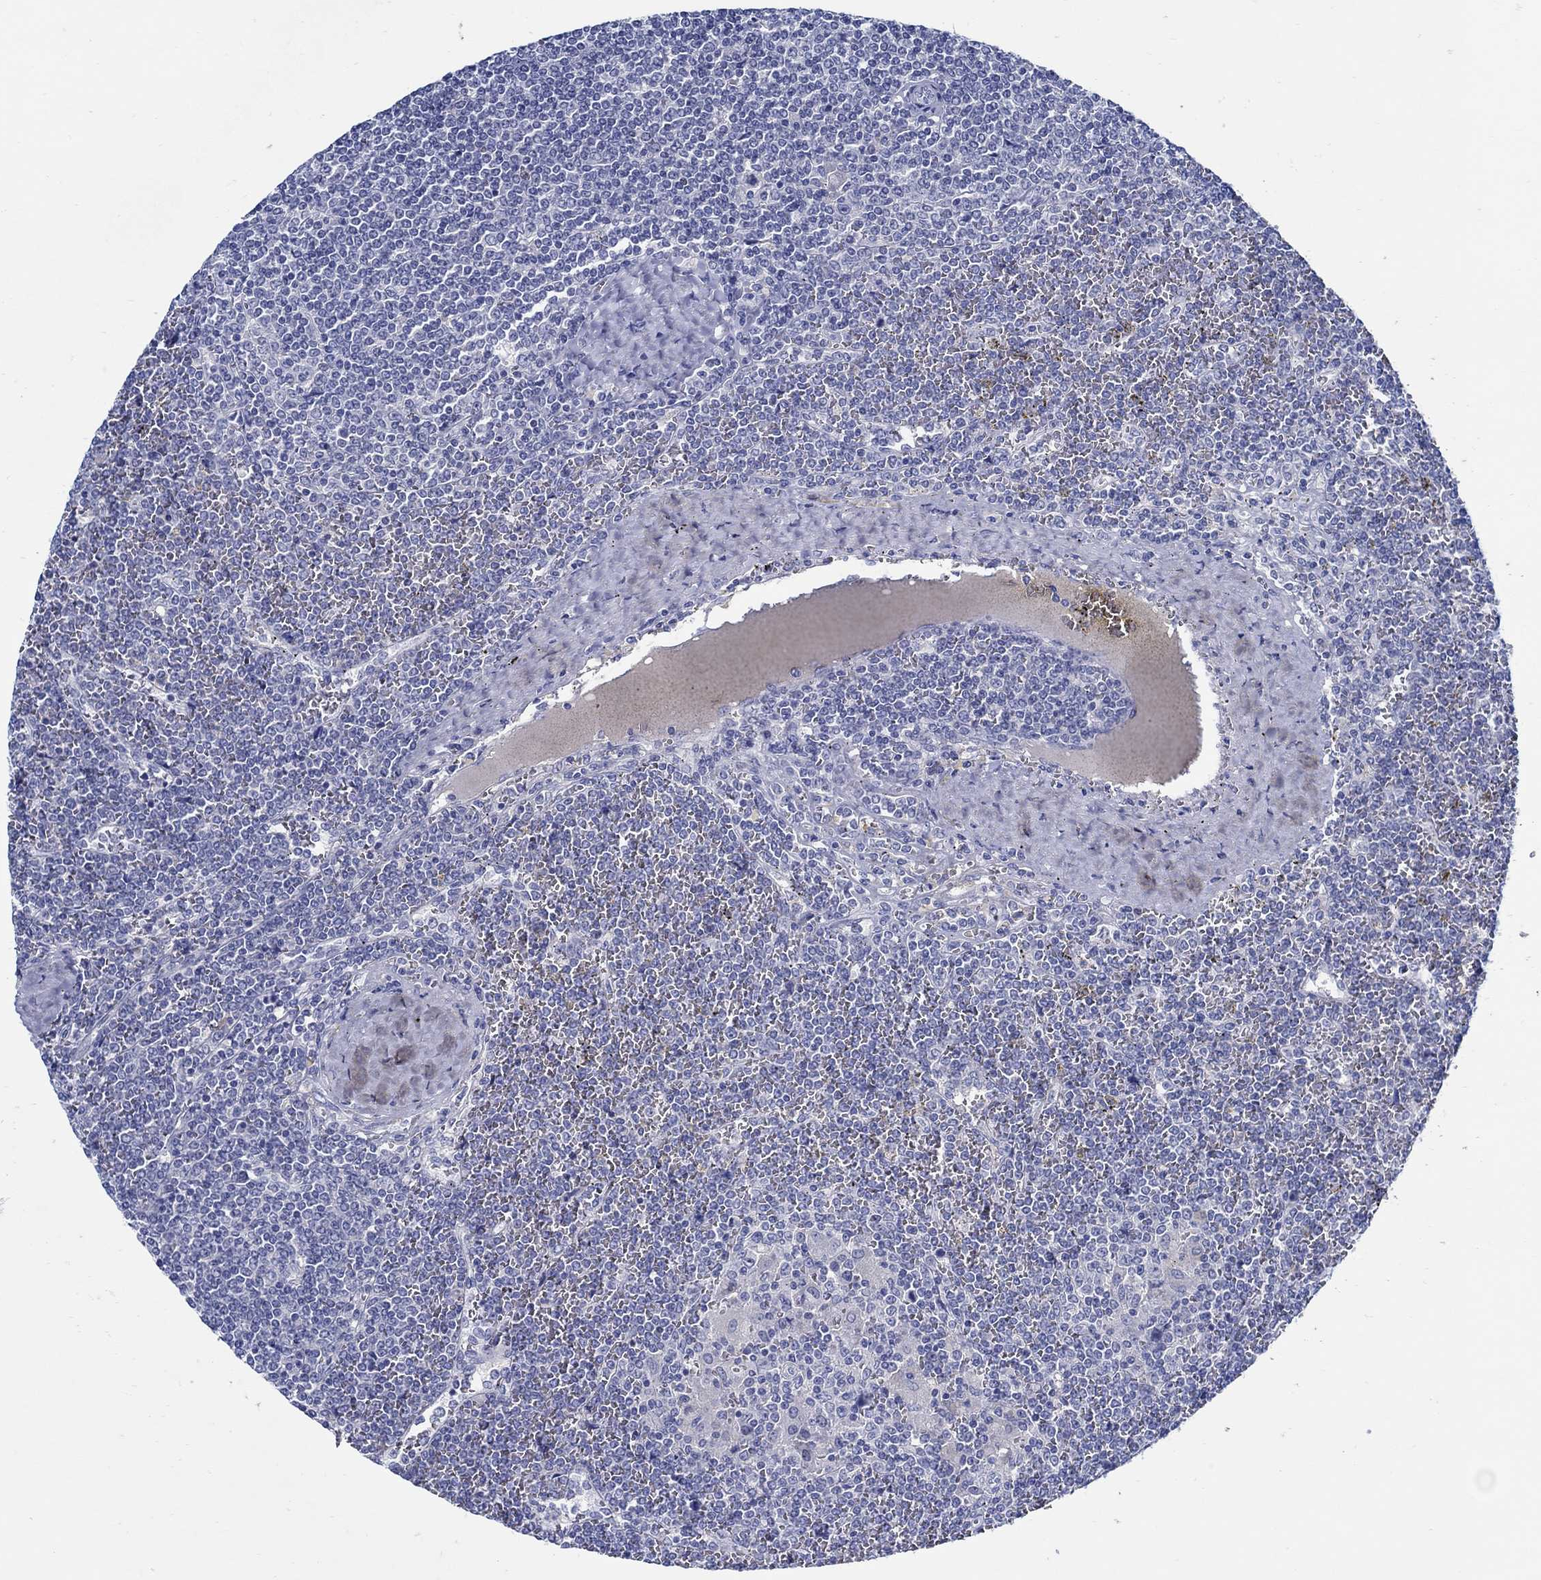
{"staining": {"intensity": "negative", "quantity": "none", "location": "none"}, "tissue": "lymphoma", "cell_type": "Tumor cells", "image_type": "cancer", "snomed": [{"axis": "morphology", "description": "Malignant lymphoma, non-Hodgkin's type, Low grade"}, {"axis": "topography", "description": "Spleen"}], "caption": "Immunohistochemistry (IHC) photomicrograph of human lymphoma stained for a protein (brown), which exhibits no positivity in tumor cells.", "gene": "PAX9", "patient": {"sex": "female", "age": 19}}